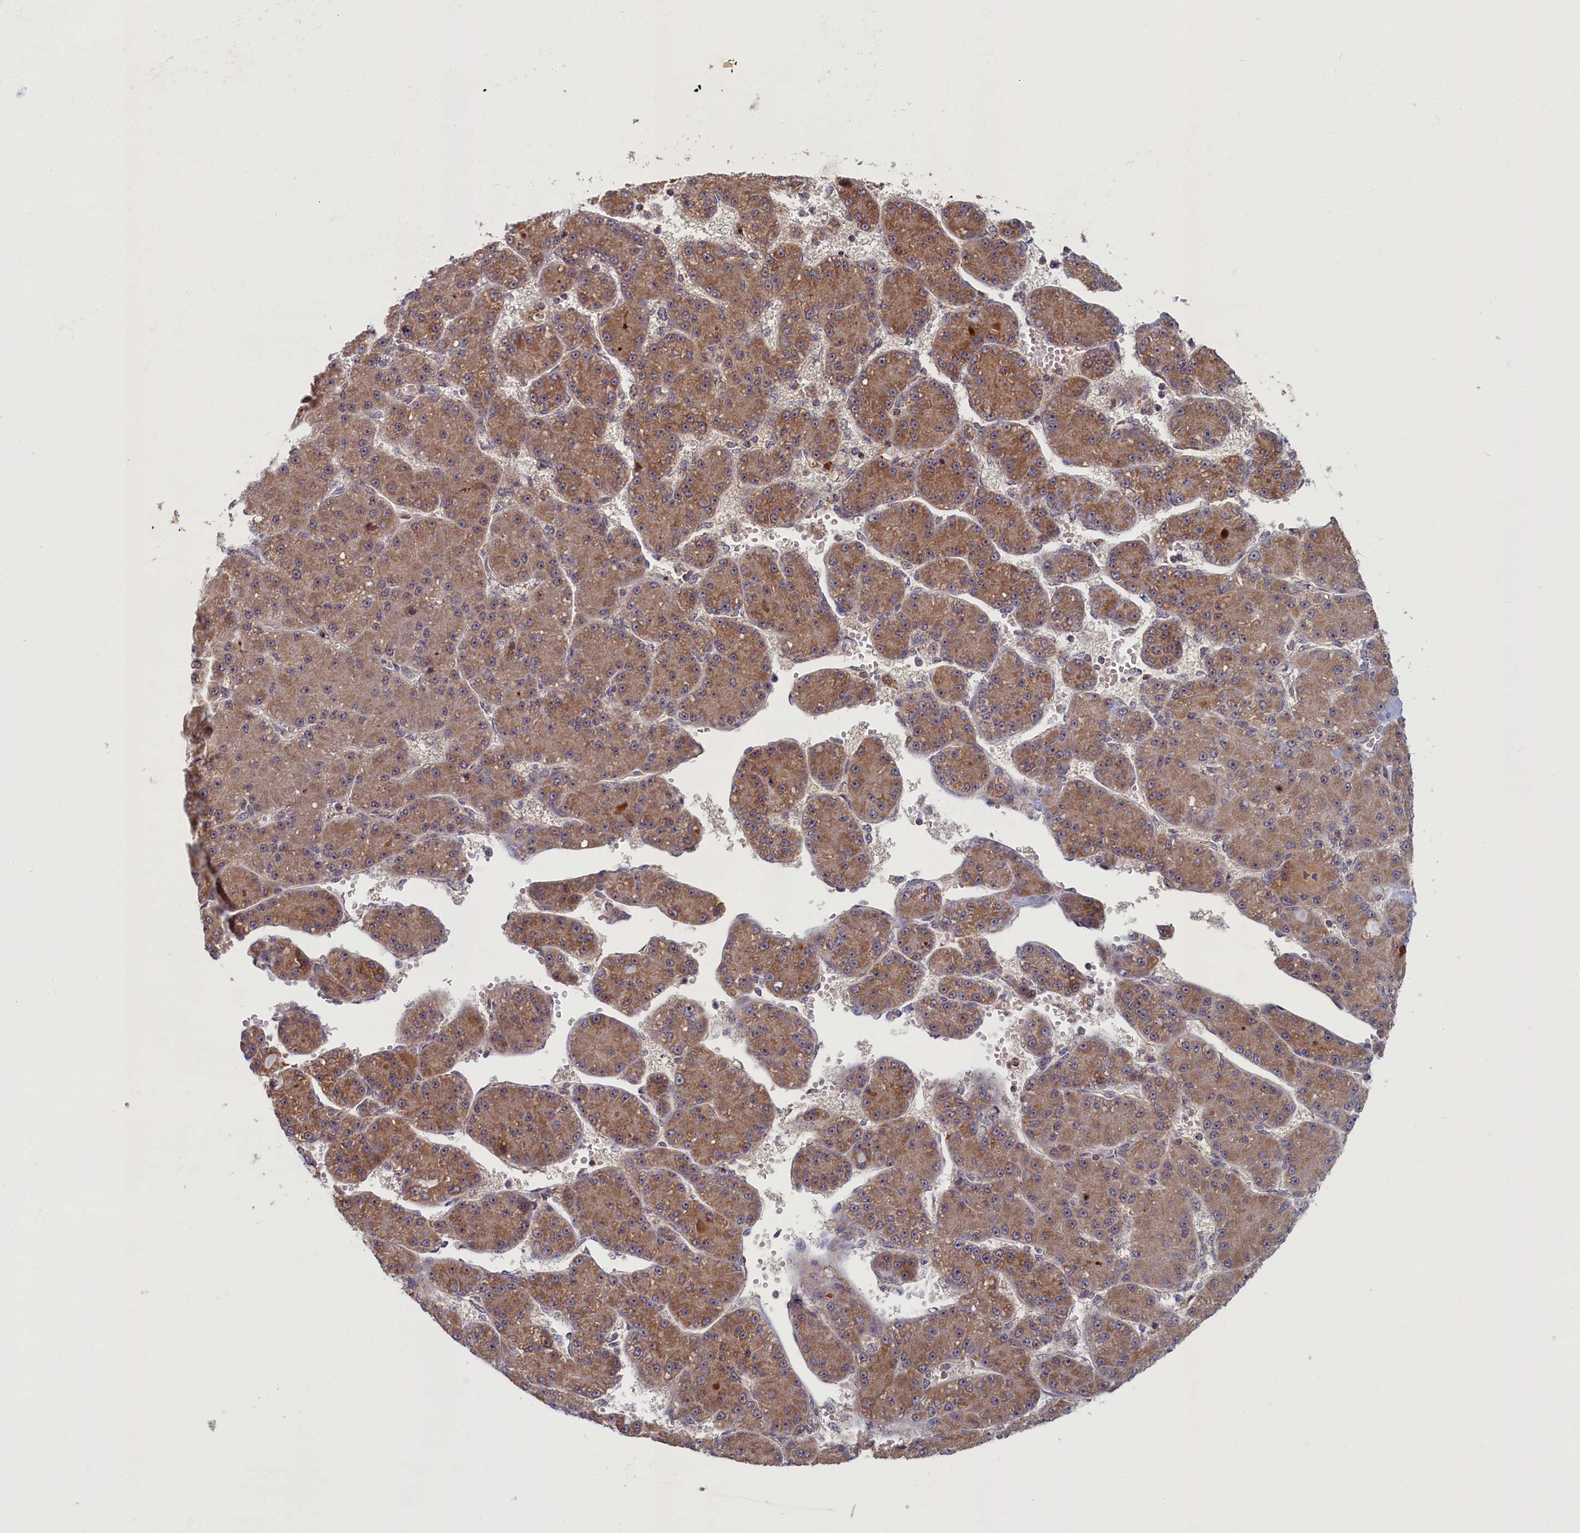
{"staining": {"intensity": "moderate", "quantity": ">75%", "location": "cytoplasmic/membranous"}, "tissue": "liver cancer", "cell_type": "Tumor cells", "image_type": "cancer", "snomed": [{"axis": "morphology", "description": "Carcinoma, Hepatocellular, NOS"}, {"axis": "topography", "description": "Liver"}], "caption": "This image exhibits IHC staining of liver hepatocellular carcinoma, with medium moderate cytoplasmic/membranous expression in approximately >75% of tumor cells.", "gene": "PLA2G10", "patient": {"sex": "male", "age": 67}}